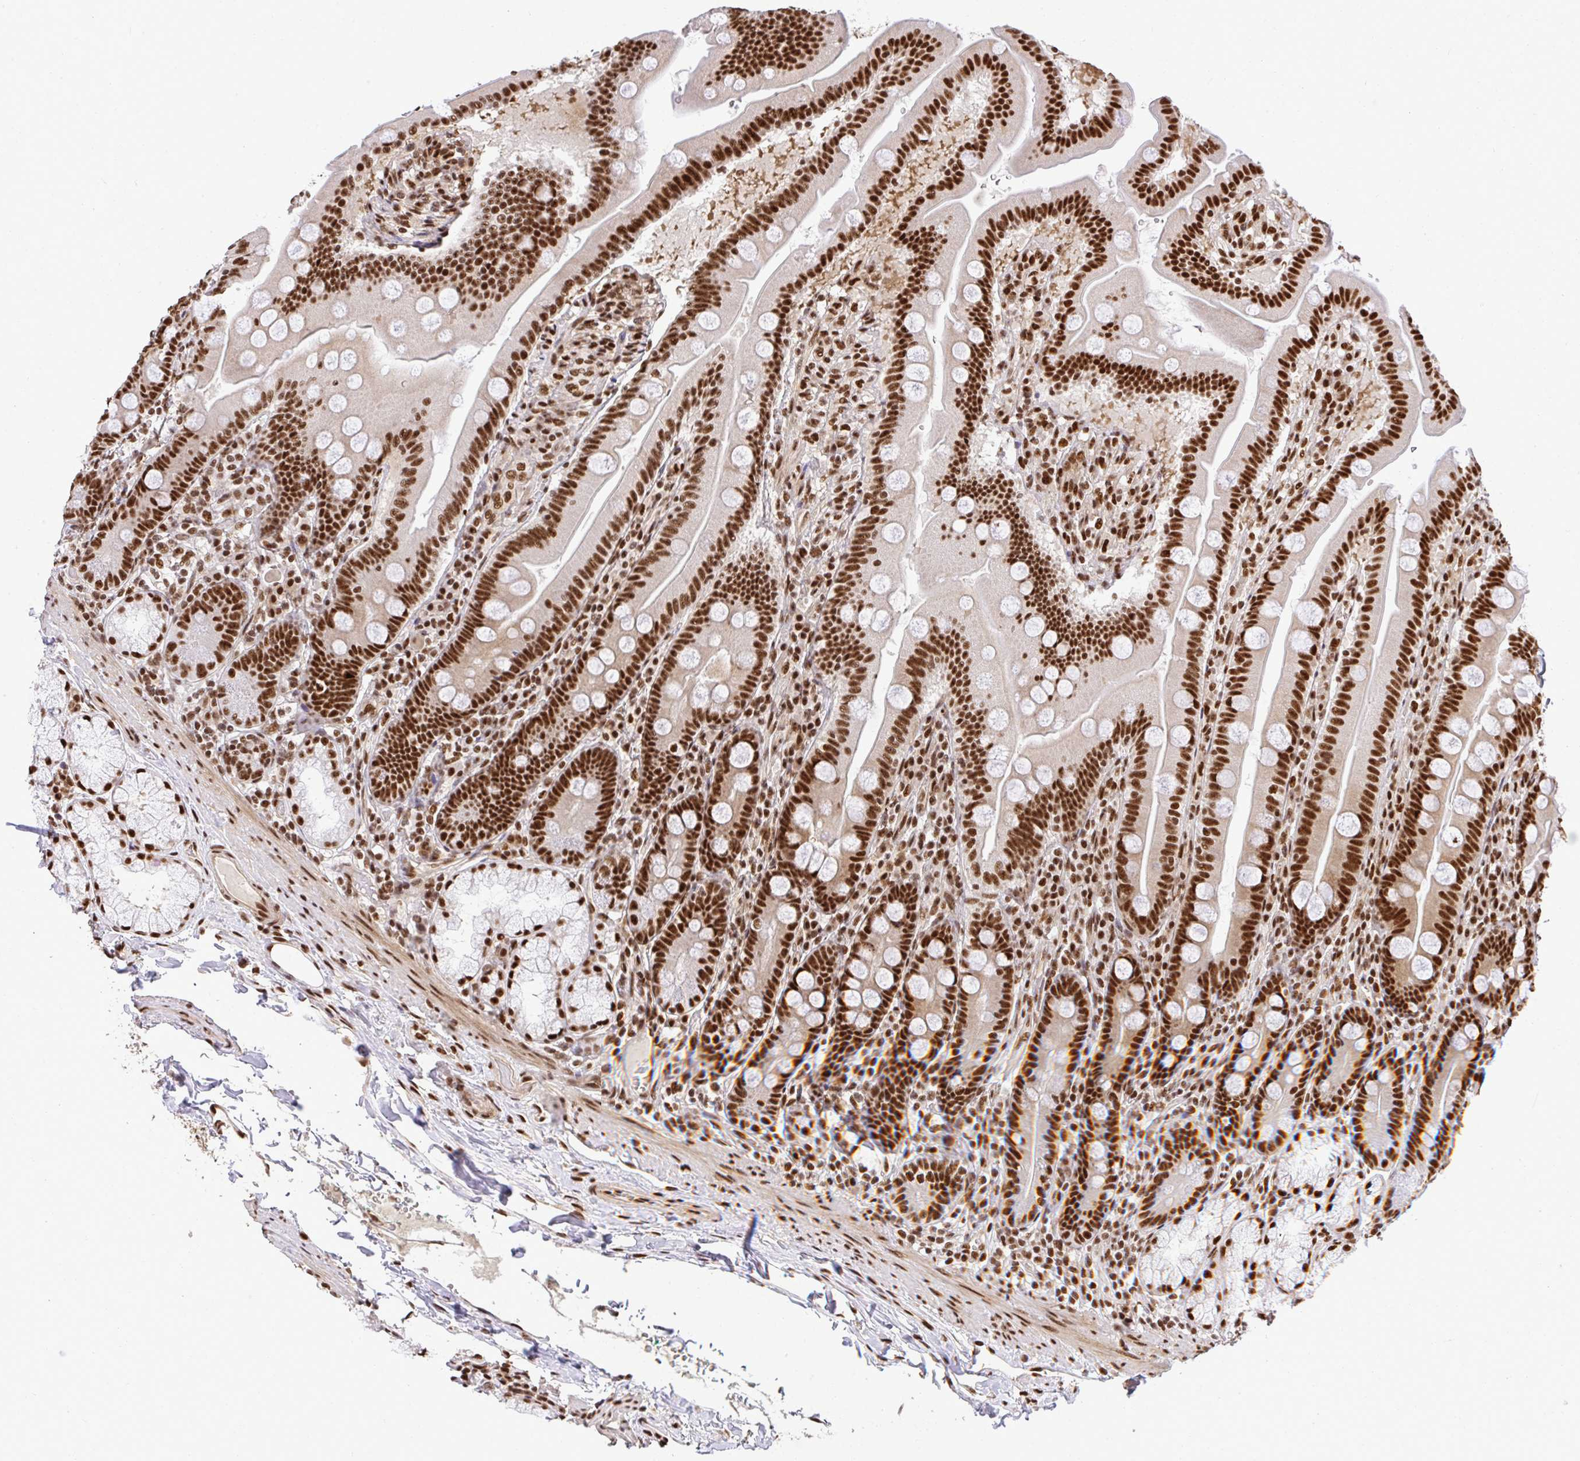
{"staining": {"intensity": "strong", "quantity": ">75%", "location": "nuclear"}, "tissue": "duodenum", "cell_type": "Glandular cells", "image_type": "normal", "snomed": [{"axis": "morphology", "description": "Normal tissue, NOS"}, {"axis": "topography", "description": "Duodenum"}], "caption": "A brown stain shows strong nuclear staining of a protein in glandular cells of benign duodenum. Nuclei are stained in blue.", "gene": "U2AF1L4", "patient": {"sex": "female", "age": 67}}